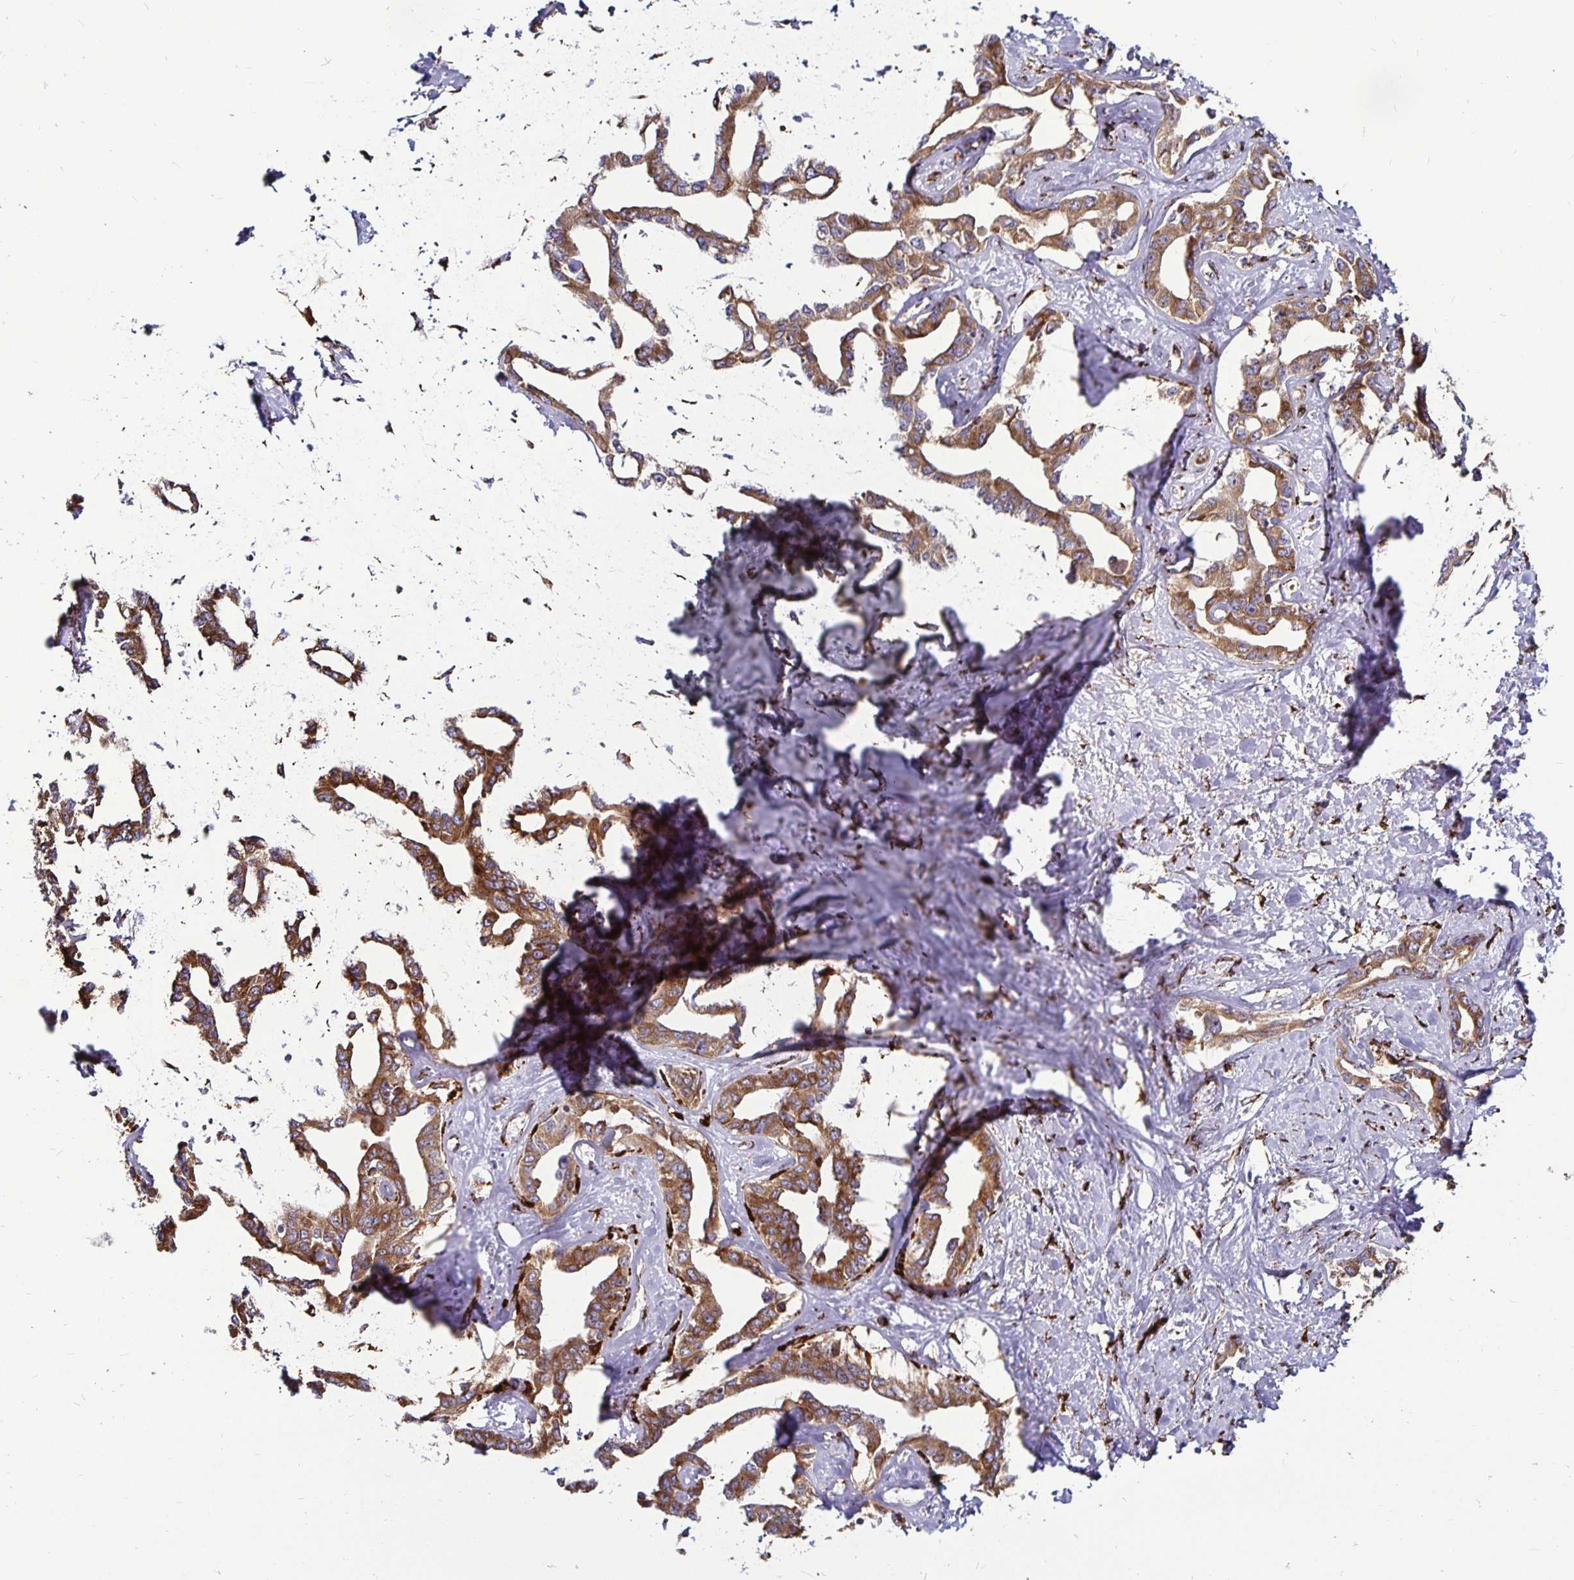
{"staining": {"intensity": "moderate", "quantity": ">75%", "location": "cytoplasmic/membranous"}, "tissue": "liver cancer", "cell_type": "Tumor cells", "image_type": "cancer", "snomed": [{"axis": "morphology", "description": "Cholangiocarcinoma"}, {"axis": "topography", "description": "Liver"}], "caption": "Human liver cancer (cholangiocarcinoma) stained with a protein marker displays moderate staining in tumor cells.", "gene": "P4HA2", "patient": {"sex": "male", "age": 59}}